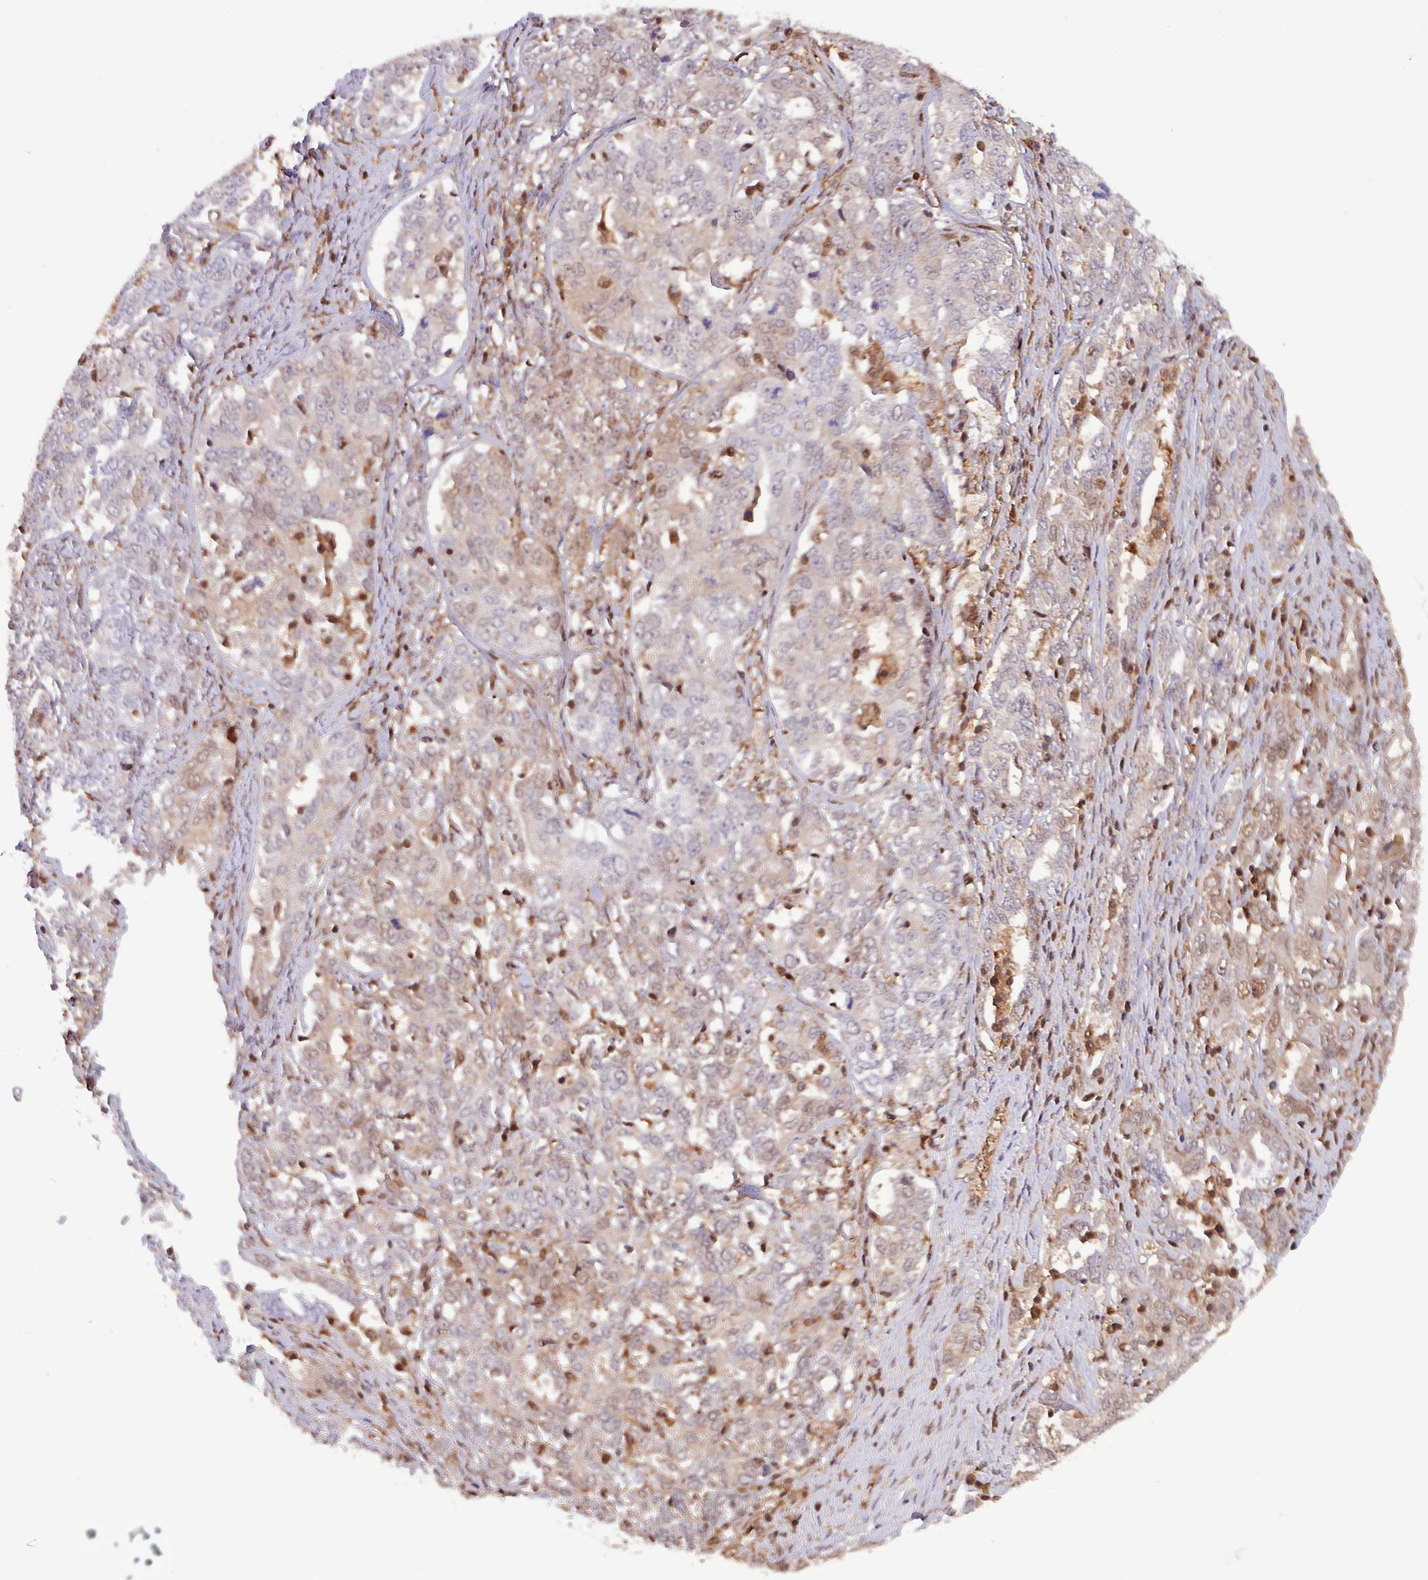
{"staining": {"intensity": "moderate", "quantity": "<25%", "location": "cytoplasmic/membranous,nuclear"}, "tissue": "ovarian cancer", "cell_type": "Tumor cells", "image_type": "cancer", "snomed": [{"axis": "morphology", "description": "Carcinoma, endometroid"}, {"axis": "topography", "description": "Ovary"}], "caption": "This histopathology image exhibits ovarian endometroid carcinoma stained with immunohistochemistry to label a protein in brown. The cytoplasmic/membranous and nuclear of tumor cells show moderate positivity for the protein. Nuclei are counter-stained blue.", "gene": "PSMB8", "patient": {"sex": "female", "age": 62}}